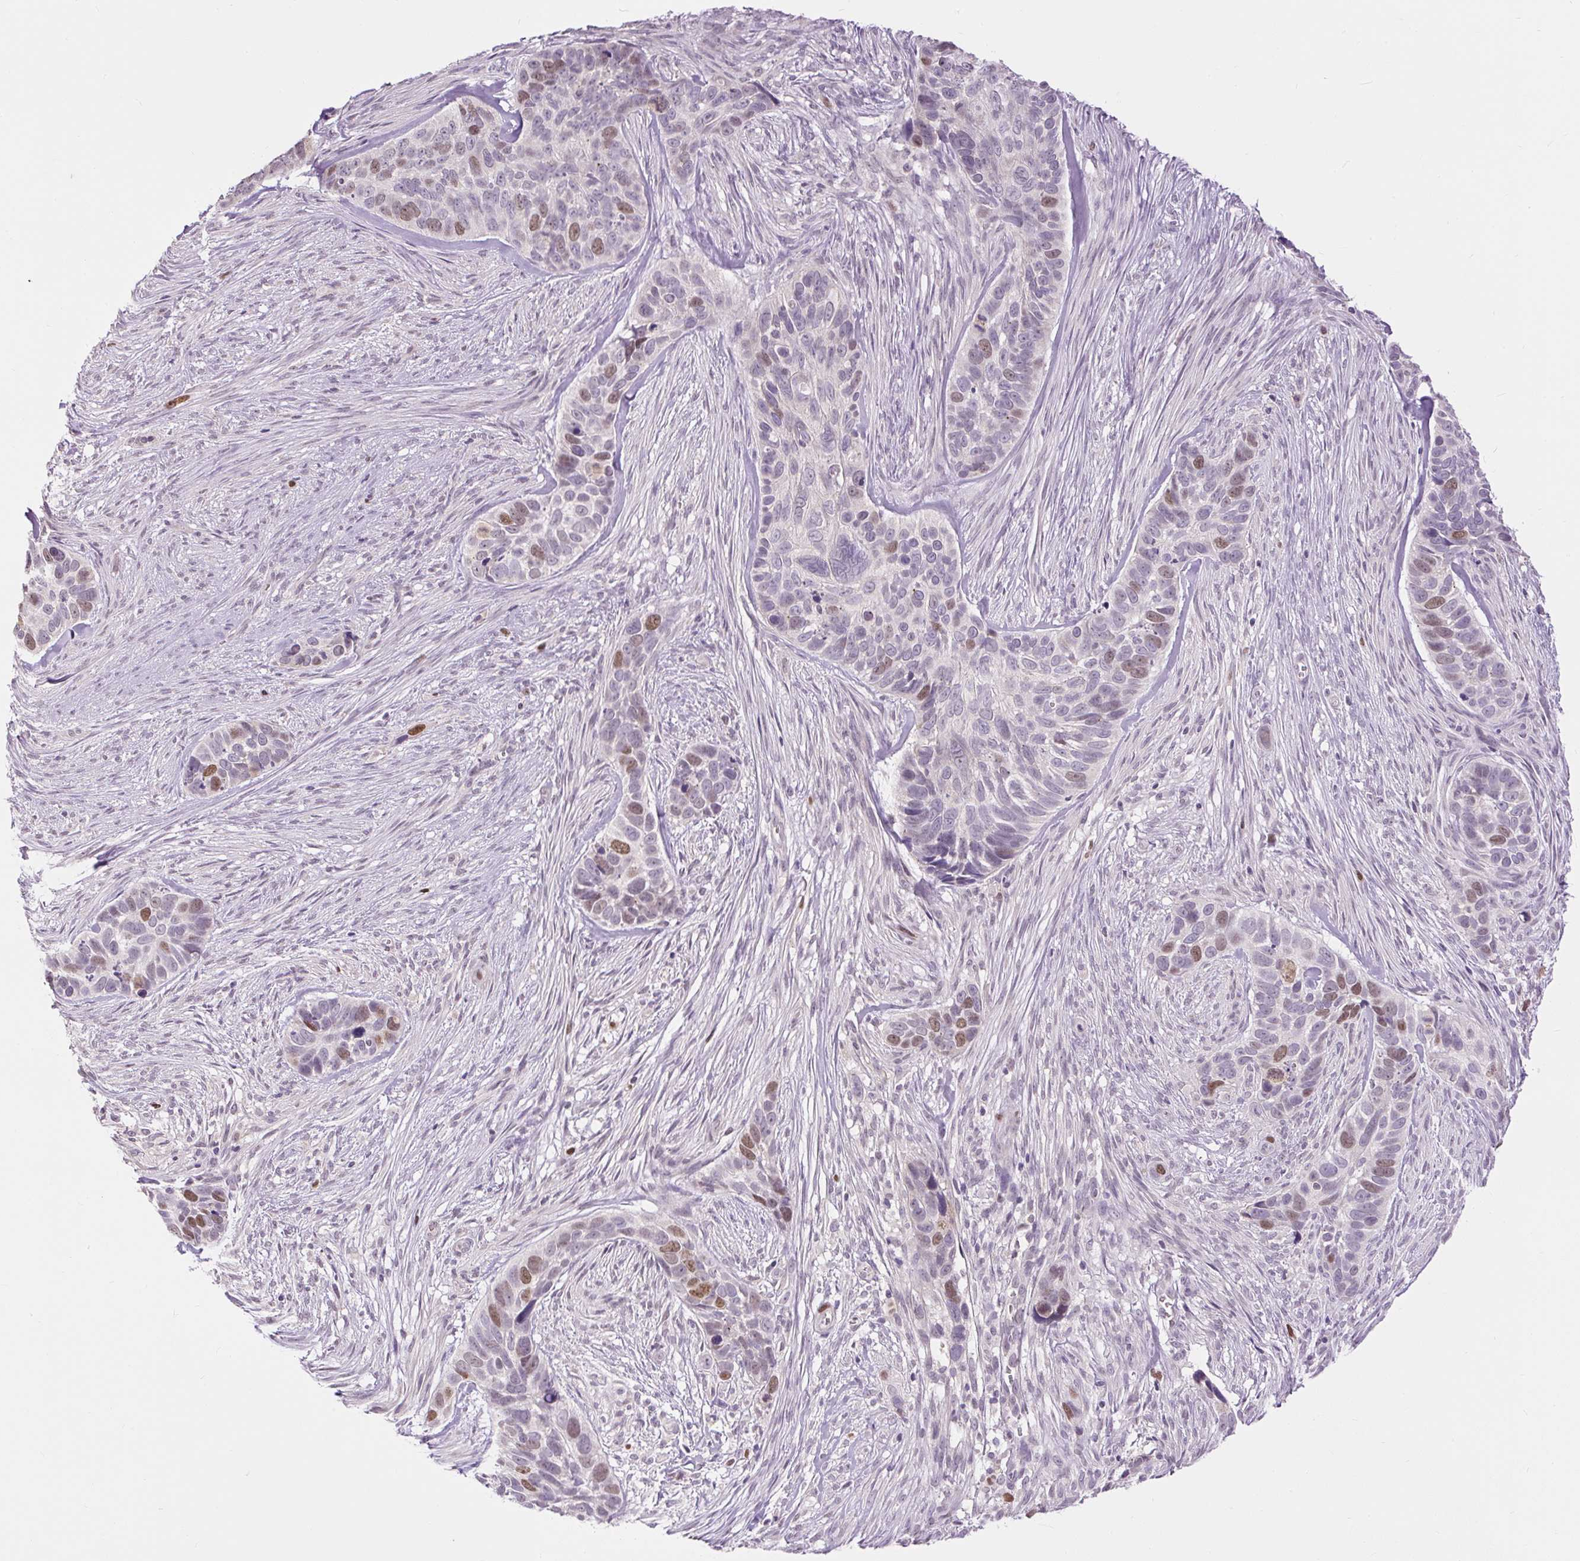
{"staining": {"intensity": "moderate", "quantity": "25%-75%", "location": "nuclear"}, "tissue": "skin cancer", "cell_type": "Tumor cells", "image_type": "cancer", "snomed": [{"axis": "morphology", "description": "Basal cell carcinoma"}, {"axis": "topography", "description": "Skin"}], "caption": "The photomicrograph displays a brown stain indicating the presence of a protein in the nuclear of tumor cells in skin cancer.", "gene": "RACGAP1", "patient": {"sex": "female", "age": 82}}